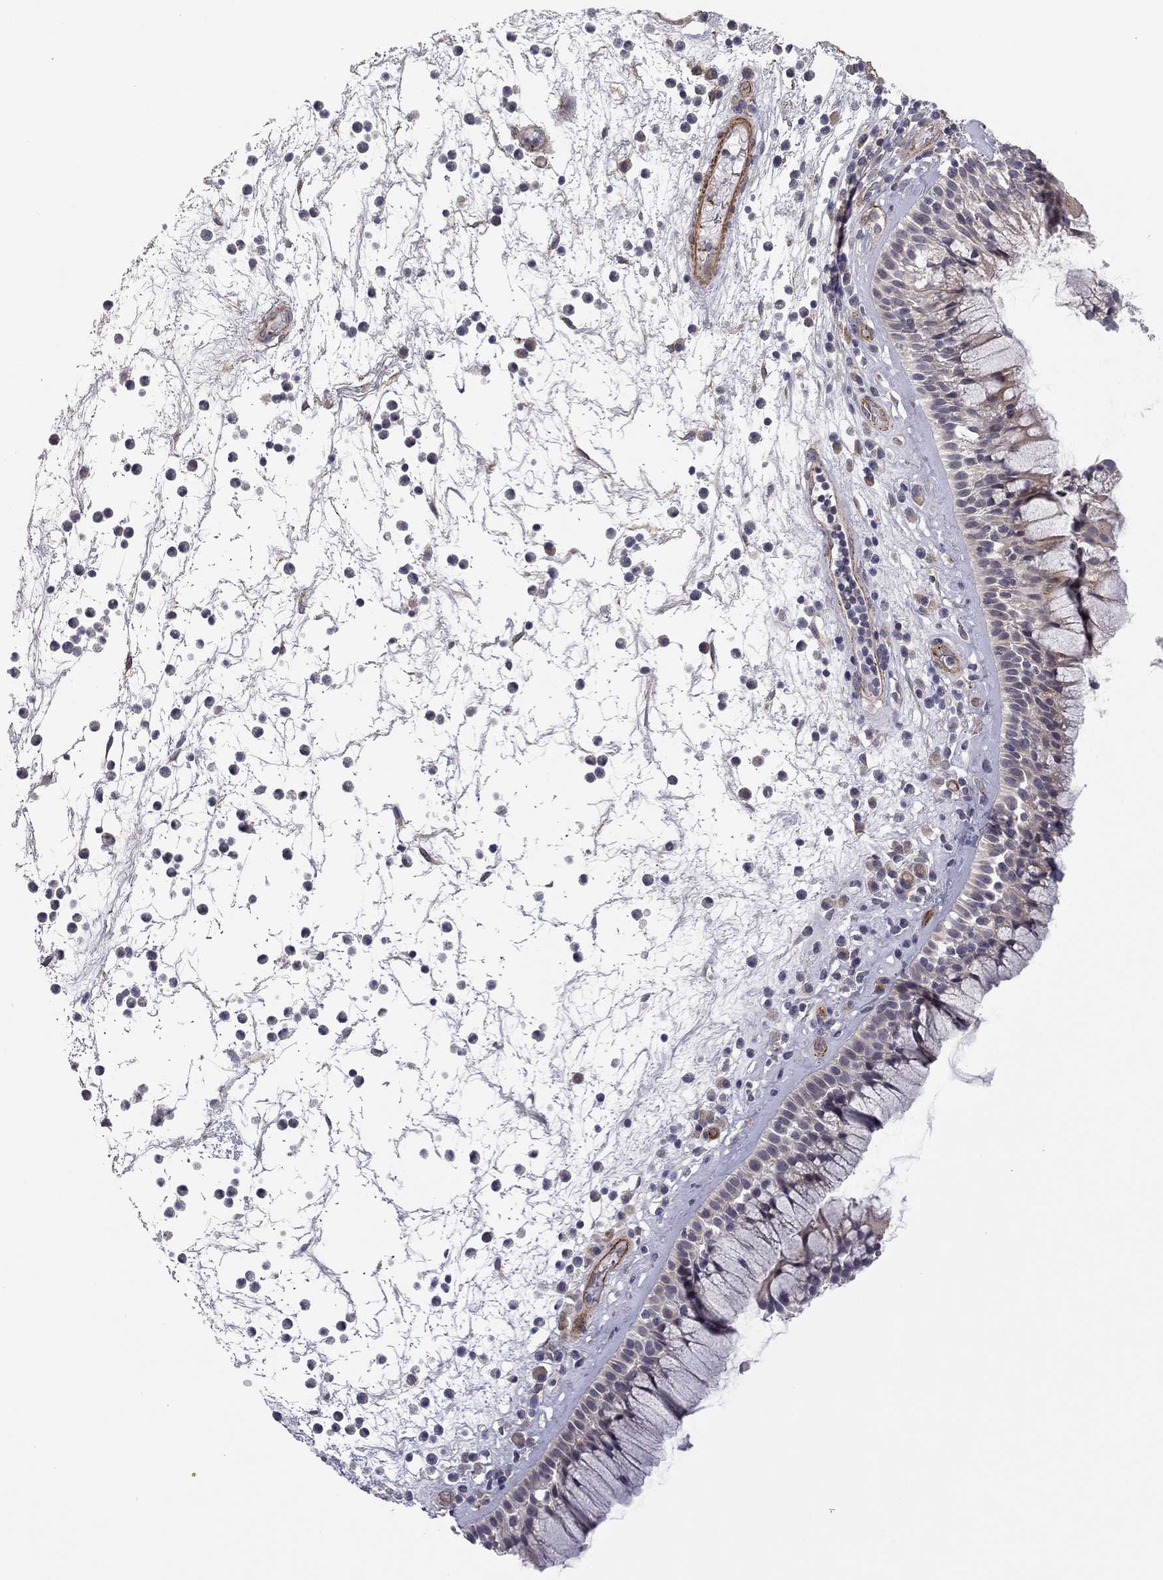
{"staining": {"intensity": "weak", "quantity": "25%-75%", "location": "cytoplasmic/membranous"}, "tissue": "nasopharynx", "cell_type": "Respiratory epithelial cells", "image_type": "normal", "snomed": [{"axis": "morphology", "description": "Normal tissue, NOS"}, {"axis": "topography", "description": "Nasopharynx"}], "caption": "Human nasopharynx stained for a protein (brown) exhibits weak cytoplasmic/membranous positive staining in about 25%-75% of respiratory epithelial cells.", "gene": "EXOC3L2", "patient": {"sex": "male", "age": 77}}